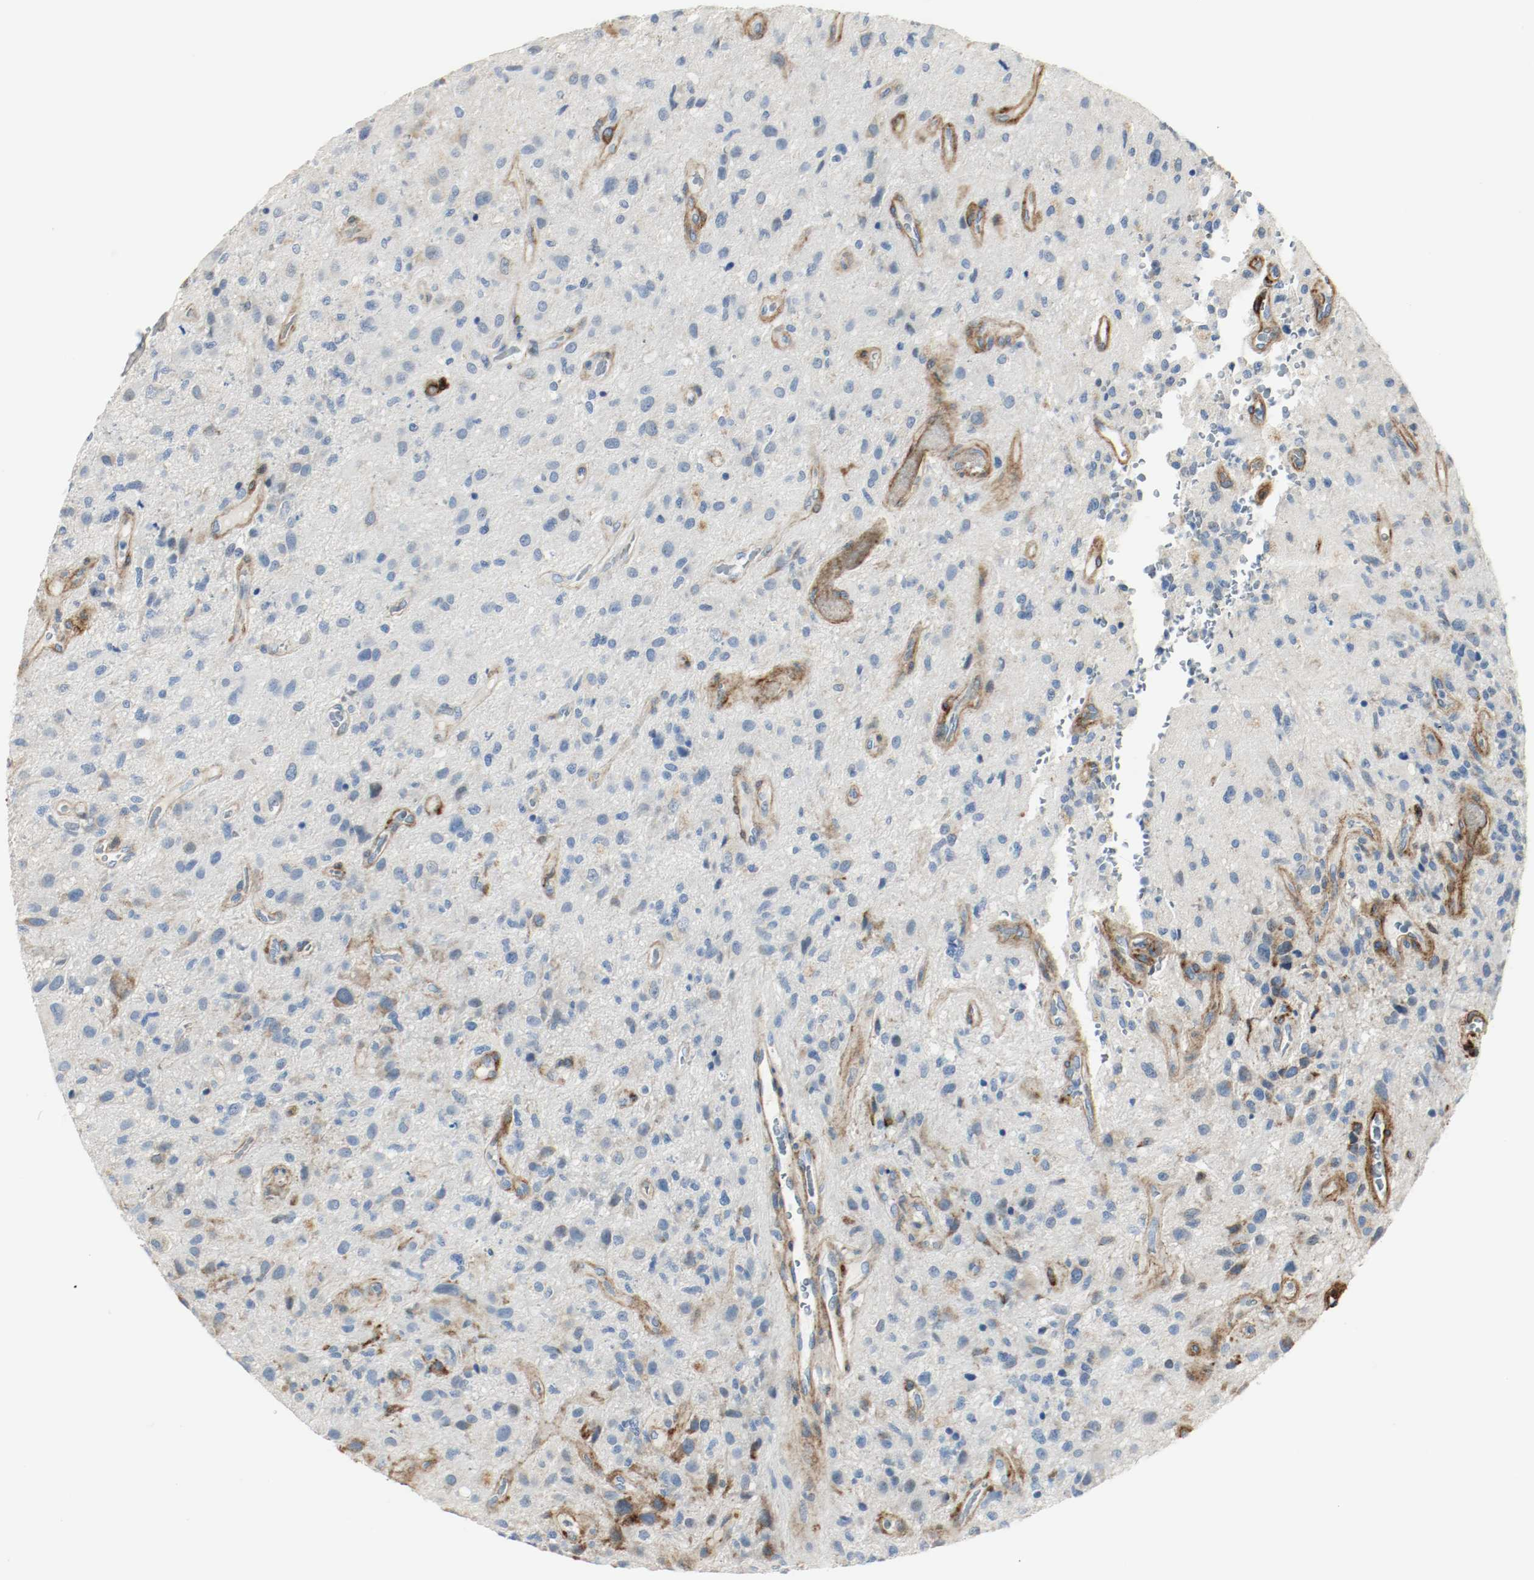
{"staining": {"intensity": "negative", "quantity": "none", "location": "none"}, "tissue": "glioma", "cell_type": "Tumor cells", "image_type": "cancer", "snomed": [{"axis": "morphology", "description": "Normal tissue, NOS"}, {"axis": "morphology", "description": "Glioma, malignant, High grade"}, {"axis": "topography", "description": "Cerebral cortex"}], "caption": "A histopathology image of human glioma is negative for staining in tumor cells.", "gene": "LAMB1", "patient": {"sex": "male", "age": 75}}